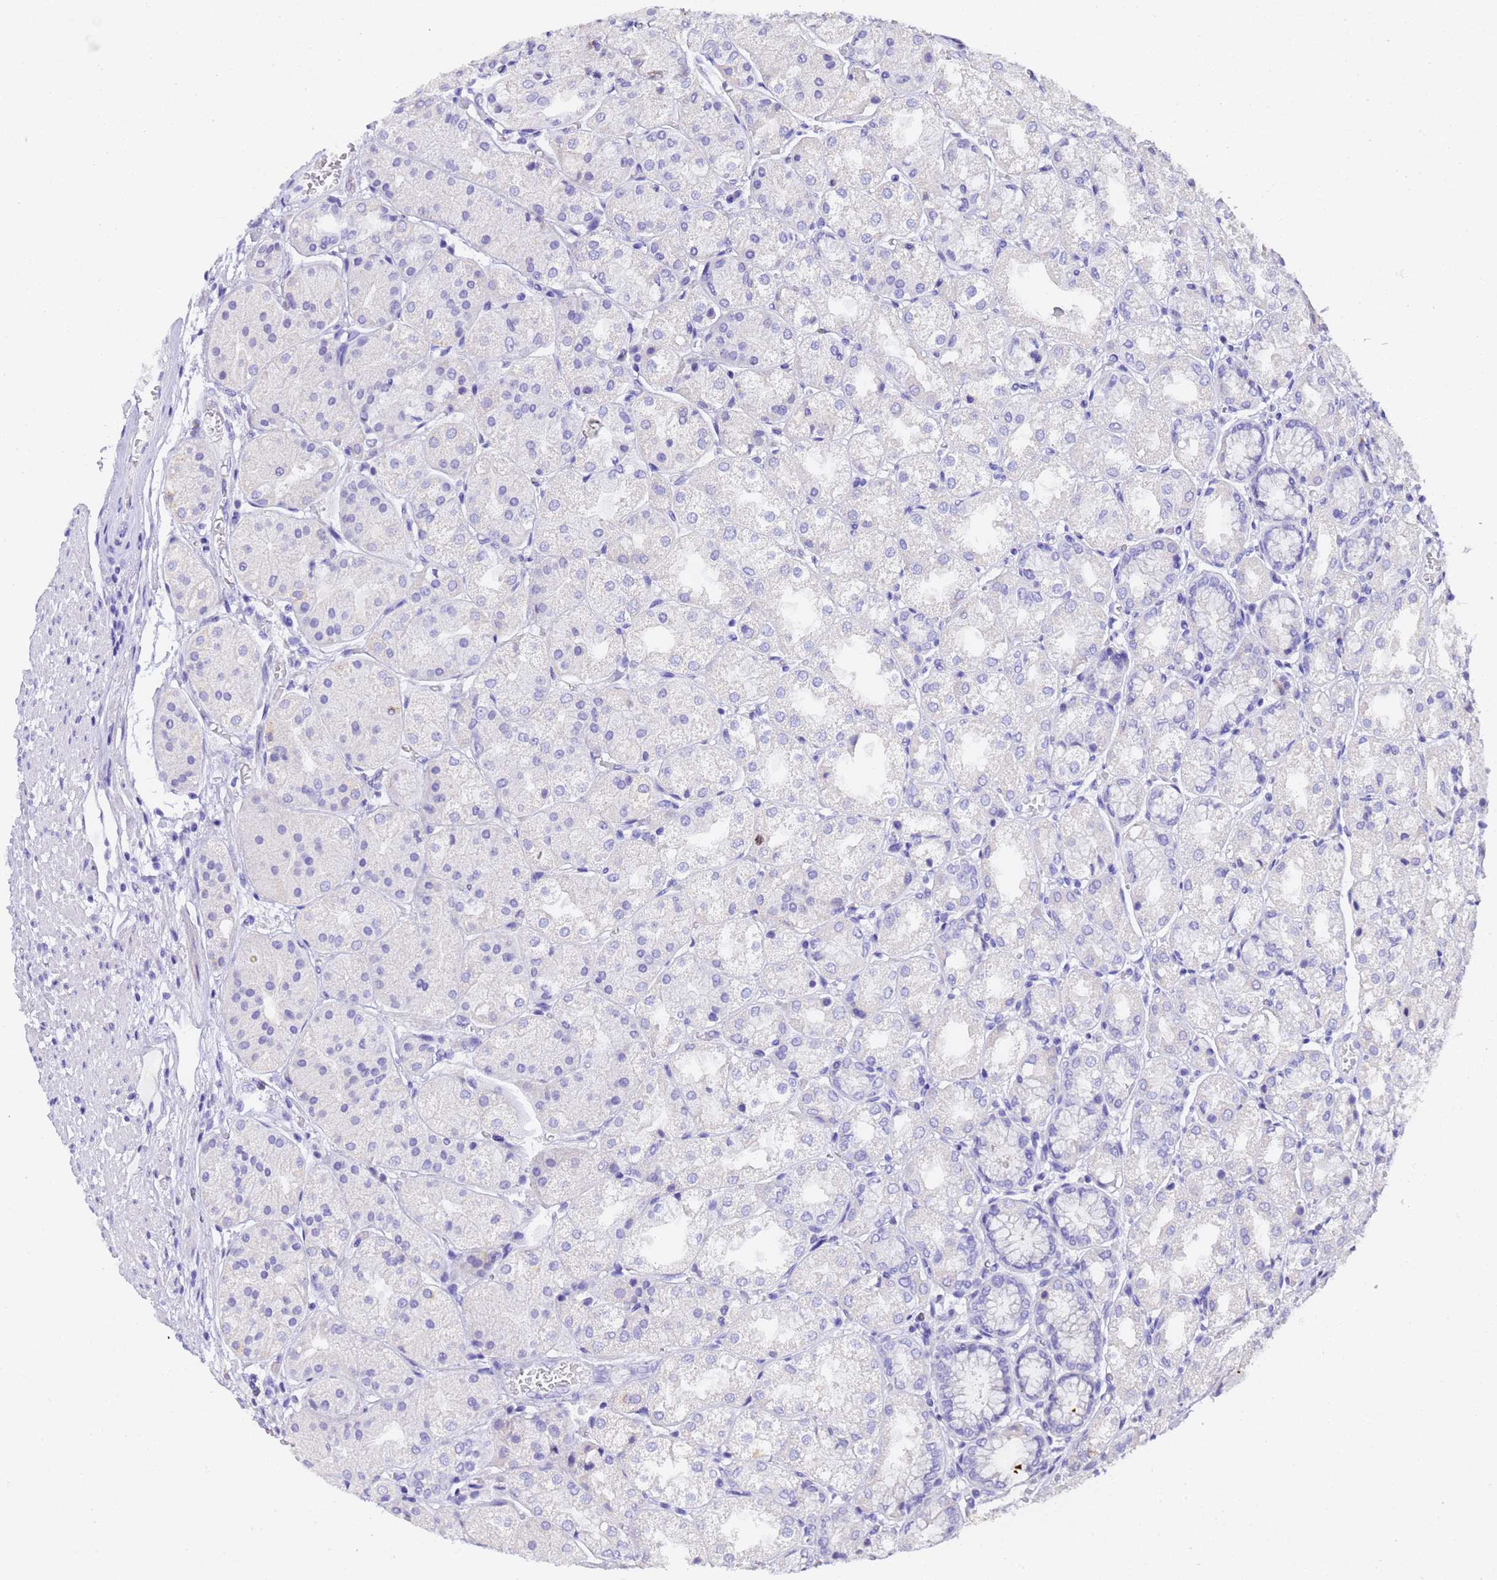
{"staining": {"intensity": "negative", "quantity": "none", "location": "none"}, "tissue": "stomach", "cell_type": "Glandular cells", "image_type": "normal", "snomed": [{"axis": "morphology", "description": "Normal tissue, NOS"}, {"axis": "topography", "description": "Stomach, upper"}], "caption": "A micrograph of stomach stained for a protein reveals no brown staining in glandular cells. The staining was performed using DAB to visualize the protein expression in brown, while the nuclei were stained in blue with hematoxylin (Magnification: 20x).", "gene": "GABRA1", "patient": {"sex": "male", "age": 72}}